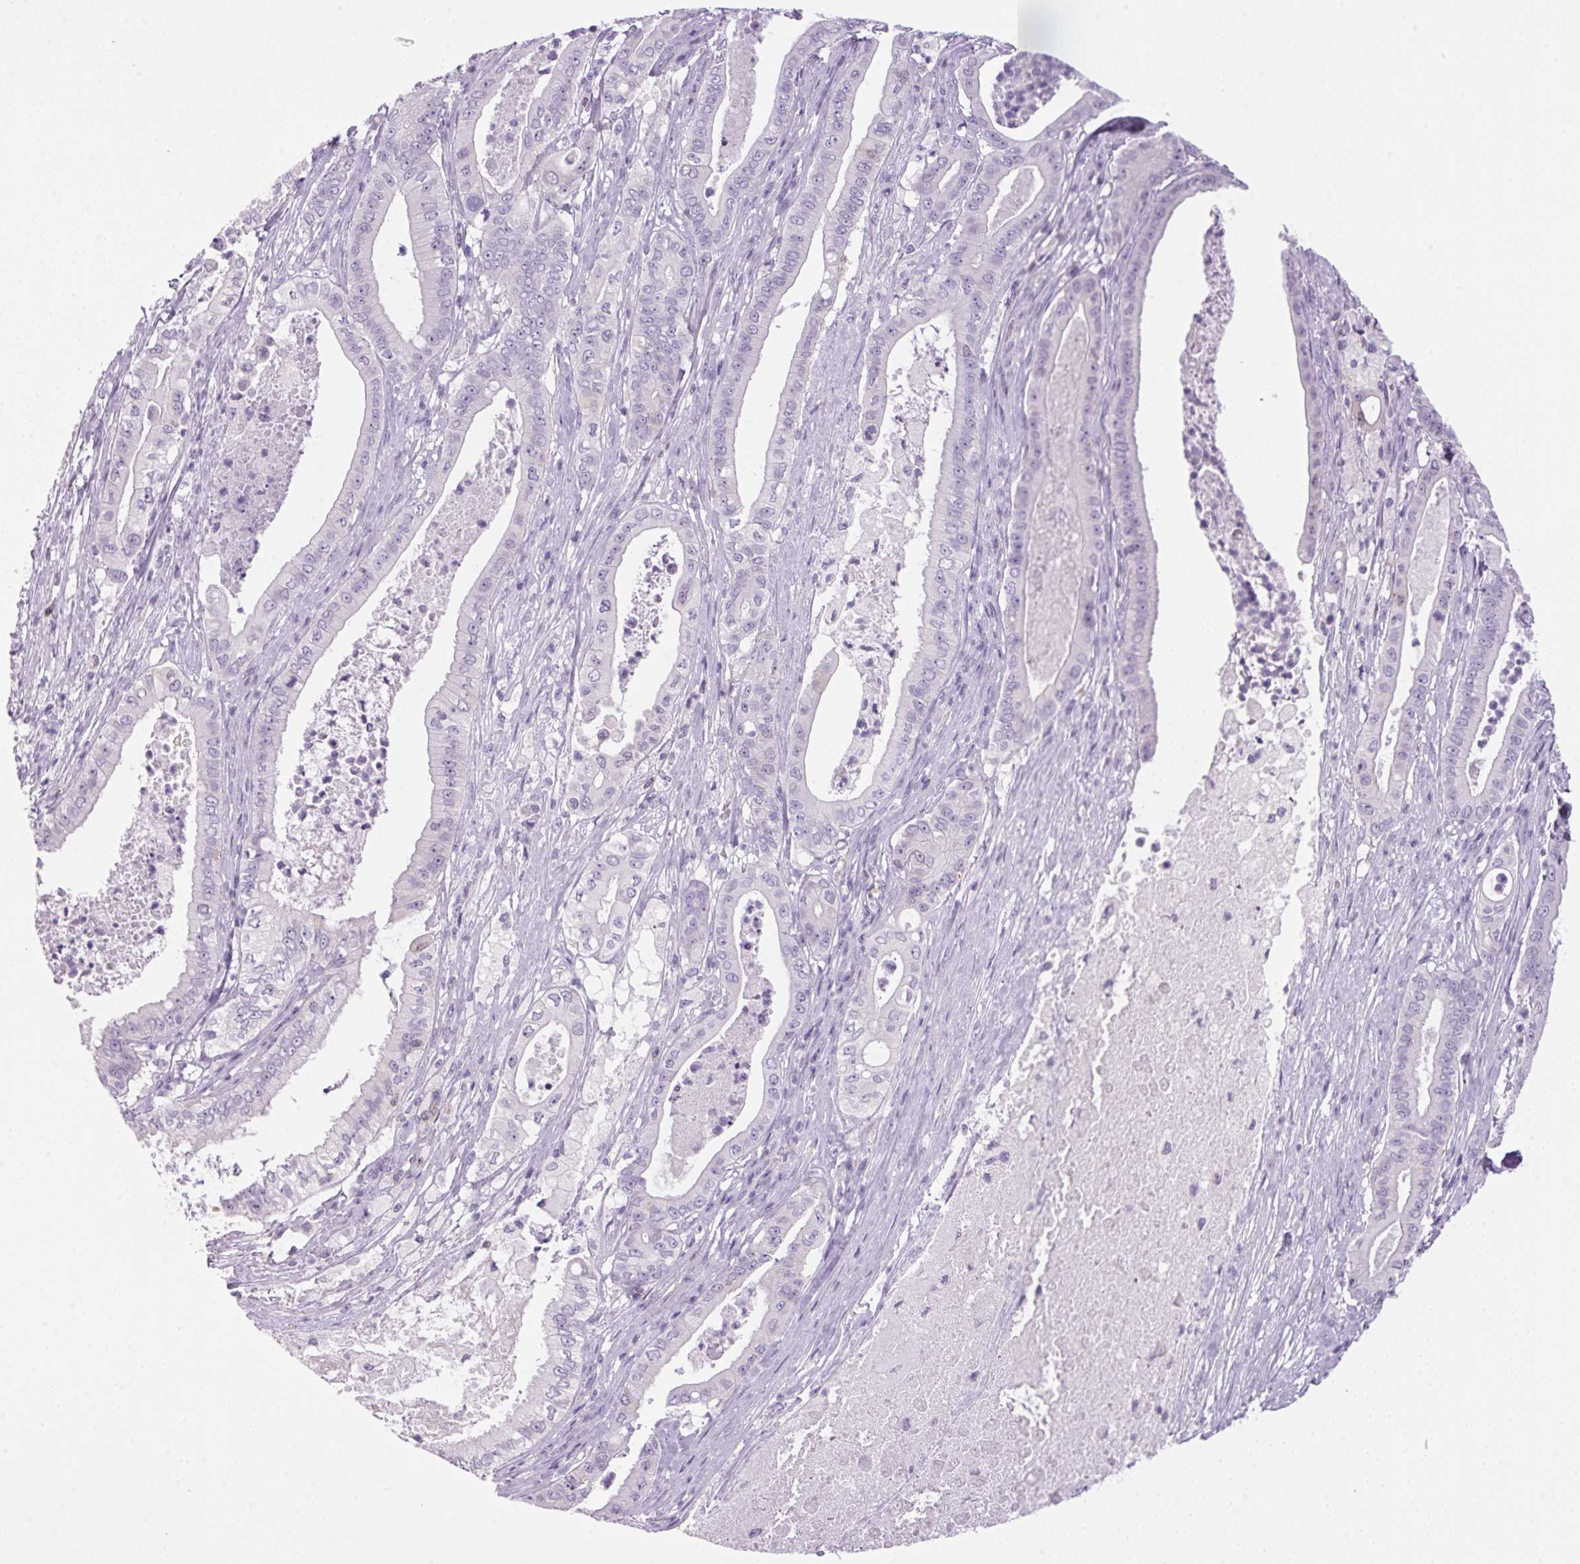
{"staining": {"intensity": "negative", "quantity": "none", "location": "none"}, "tissue": "pancreatic cancer", "cell_type": "Tumor cells", "image_type": "cancer", "snomed": [{"axis": "morphology", "description": "Adenocarcinoma, NOS"}, {"axis": "topography", "description": "Pancreas"}], "caption": "The micrograph demonstrates no significant staining in tumor cells of pancreatic cancer.", "gene": "S100A2", "patient": {"sex": "male", "age": 71}}